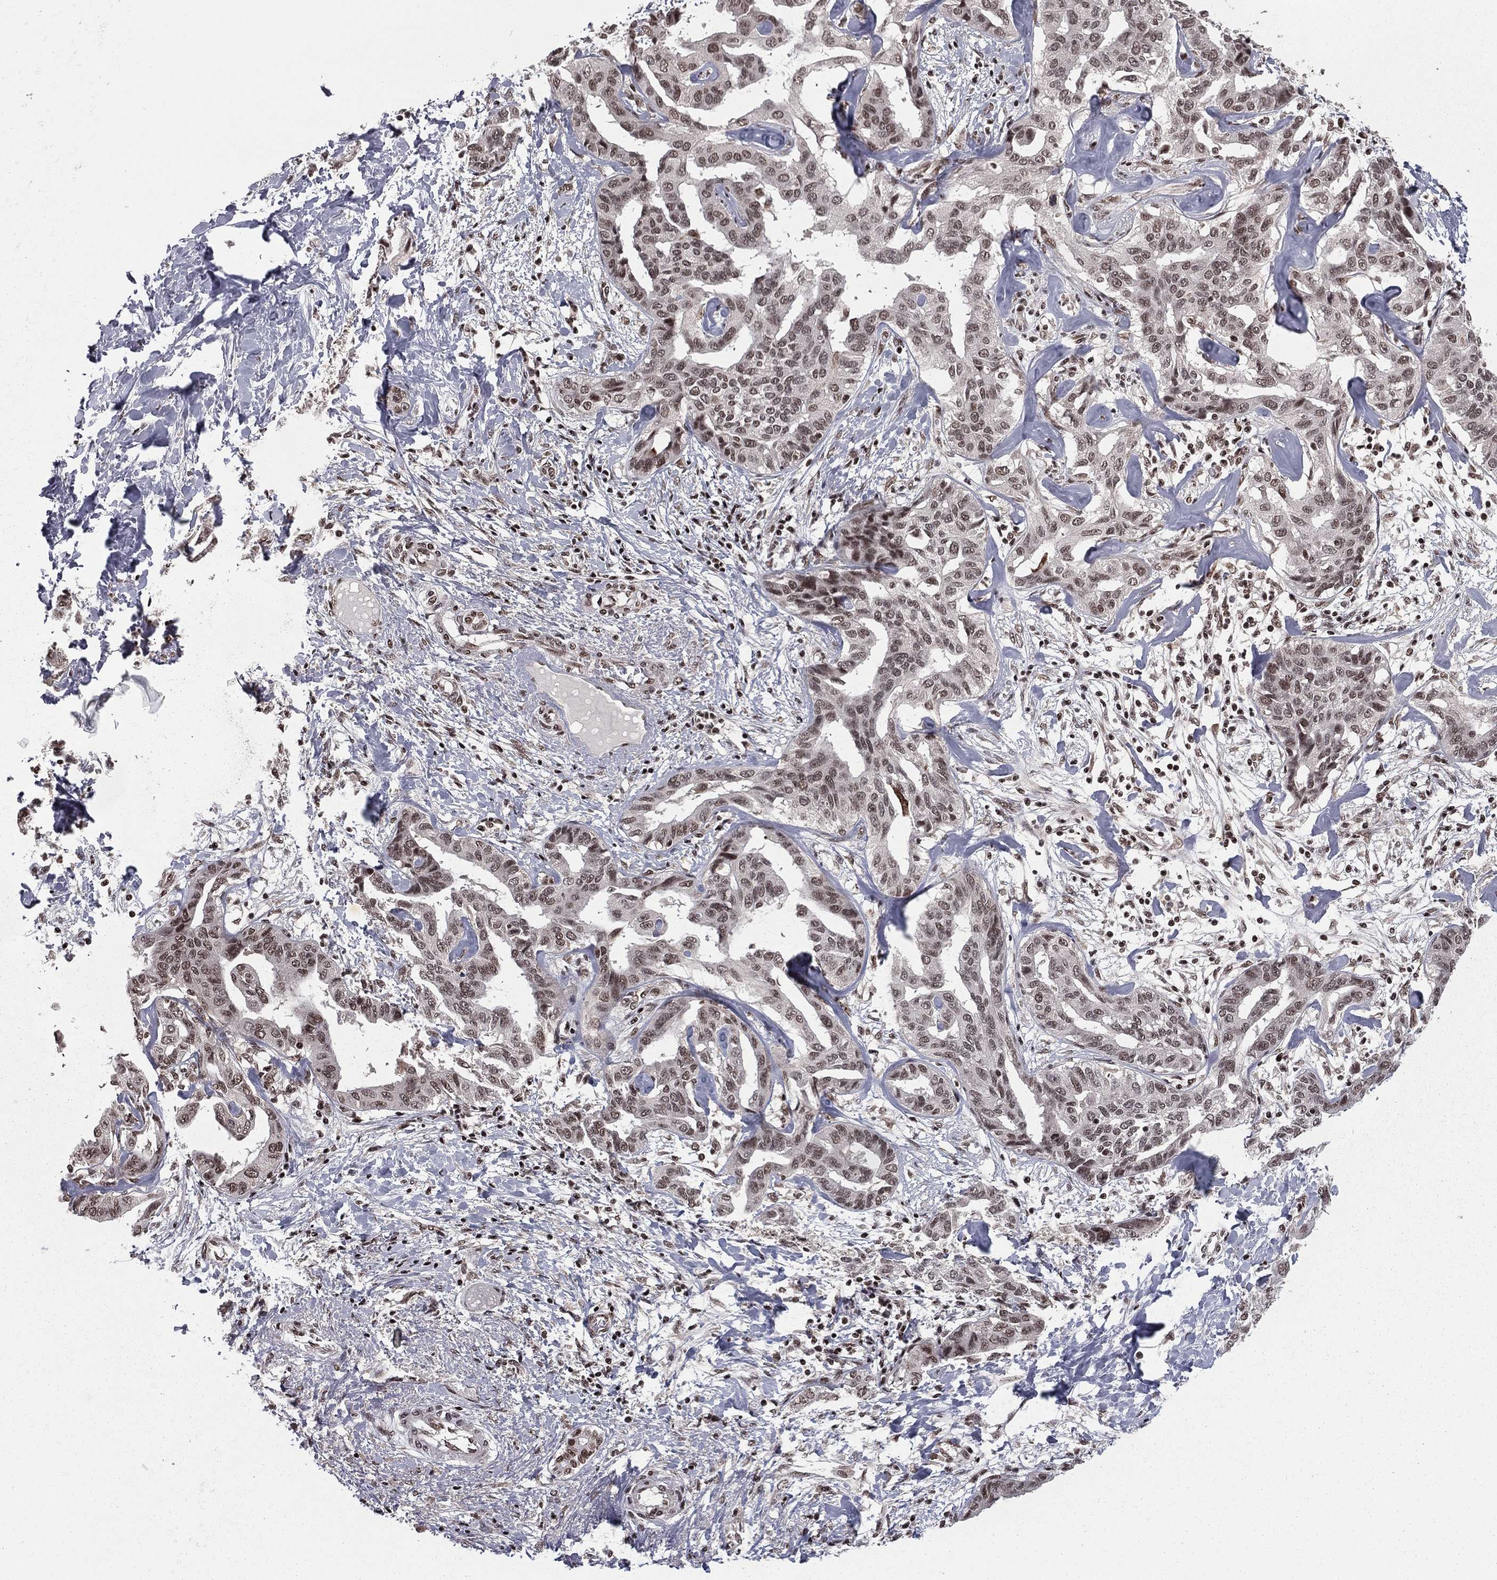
{"staining": {"intensity": "moderate", "quantity": "<25%", "location": "nuclear"}, "tissue": "liver cancer", "cell_type": "Tumor cells", "image_type": "cancer", "snomed": [{"axis": "morphology", "description": "Cholangiocarcinoma"}, {"axis": "topography", "description": "Liver"}], "caption": "A brown stain labels moderate nuclear positivity of a protein in liver cancer (cholangiocarcinoma) tumor cells. (DAB (3,3'-diaminobenzidine) = brown stain, brightfield microscopy at high magnification).", "gene": "NFYB", "patient": {"sex": "male", "age": 59}}